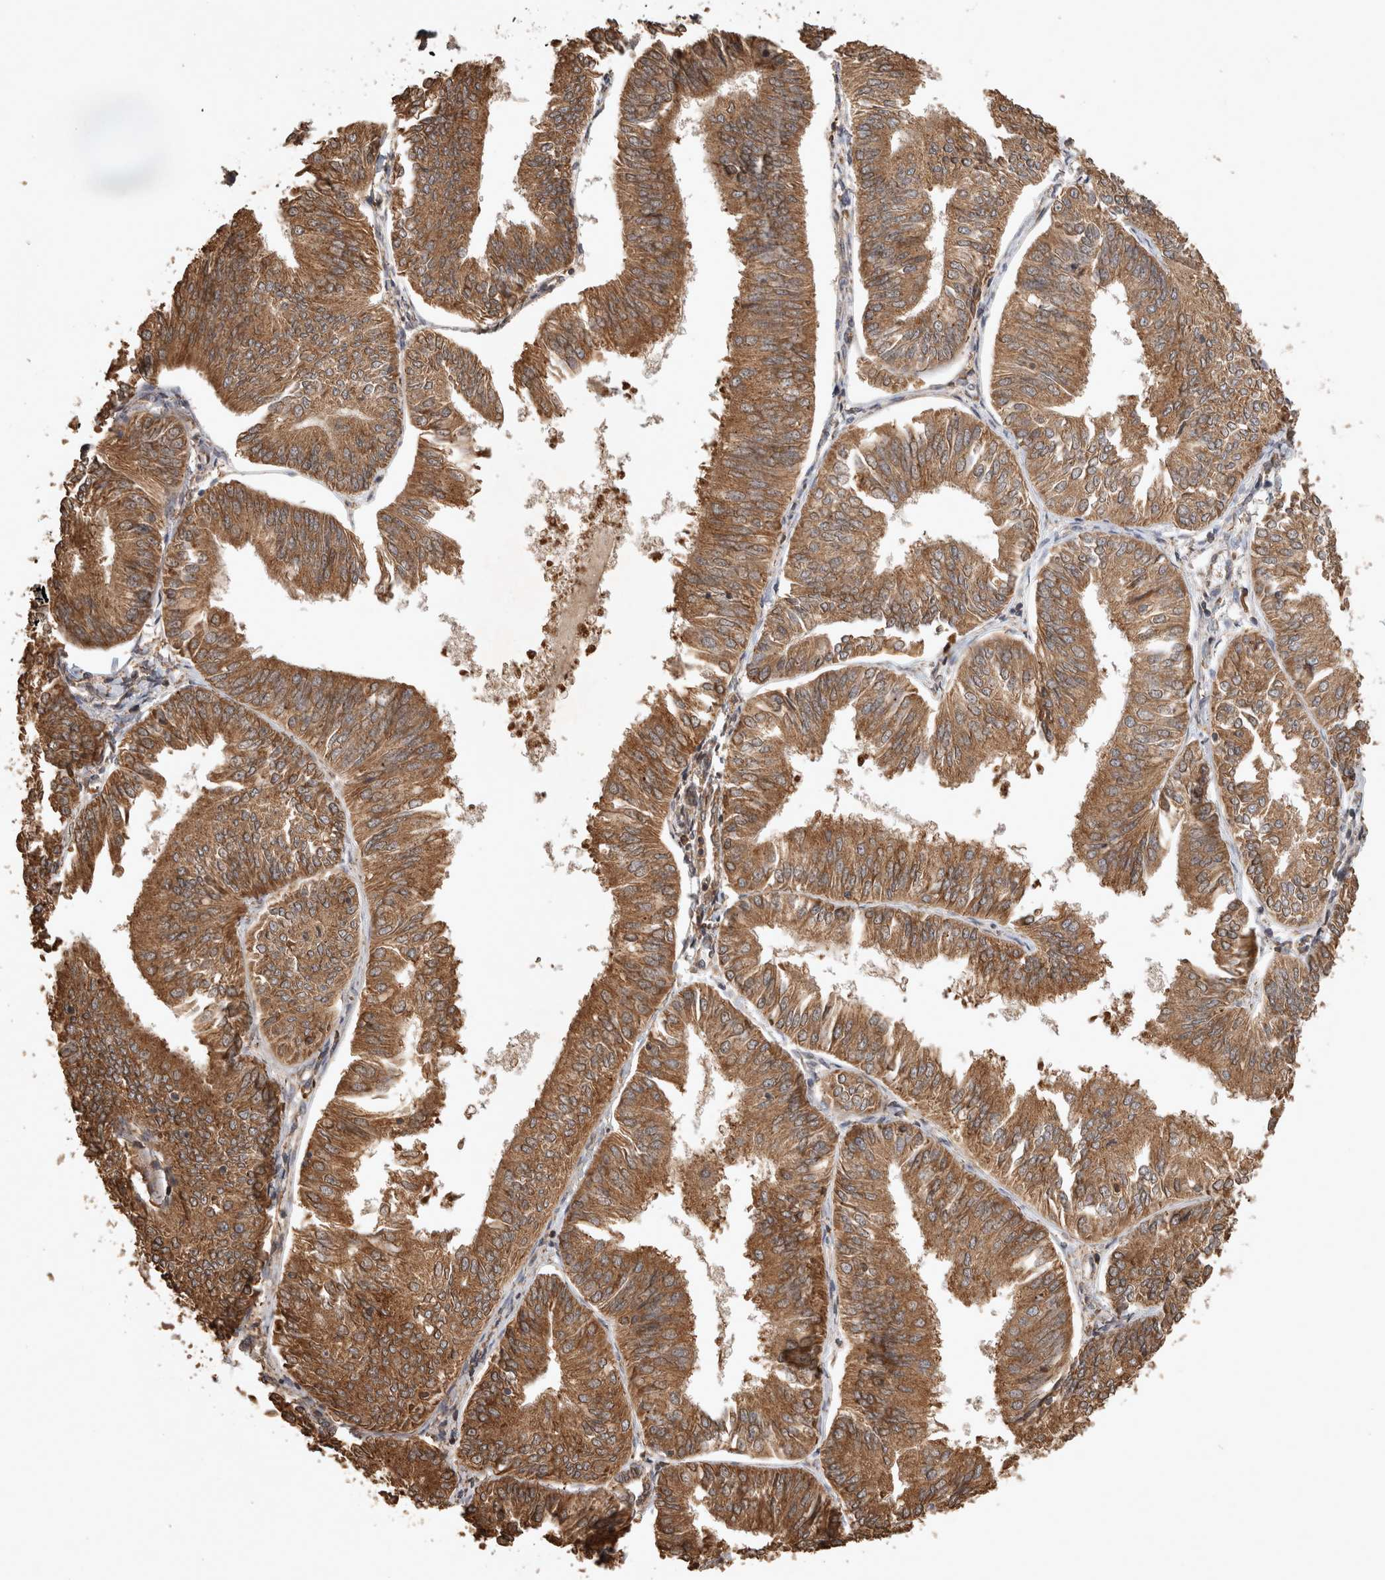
{"staining": {"intensity": "strong", "quantity": "25%-75%", "location": "cytoplasmic/membranous"}, "tissue": "endometrial cancer", "cell_type": "Tumor cells", "image_type": "cancer", "snomed": [{"axis": "morphology", "description": "Adenocarcinoma, NOS"}, {"axis": "topography", "description": "Endometrium"}], "caption": "A photomicrograph of human endometrial cancer (adenocarcinoma) stained for a protein exhibits strong cytoplasmic/membranous brown staining in tumor cells. The staining was performed using DAB (3,3'-diaminobenzidine), with brown indicating positive protein expression. Nuclei are stained blue with hematoxylin.", "gene": "OTUD7B", "patient": {"sex": "female", "age": 58}}